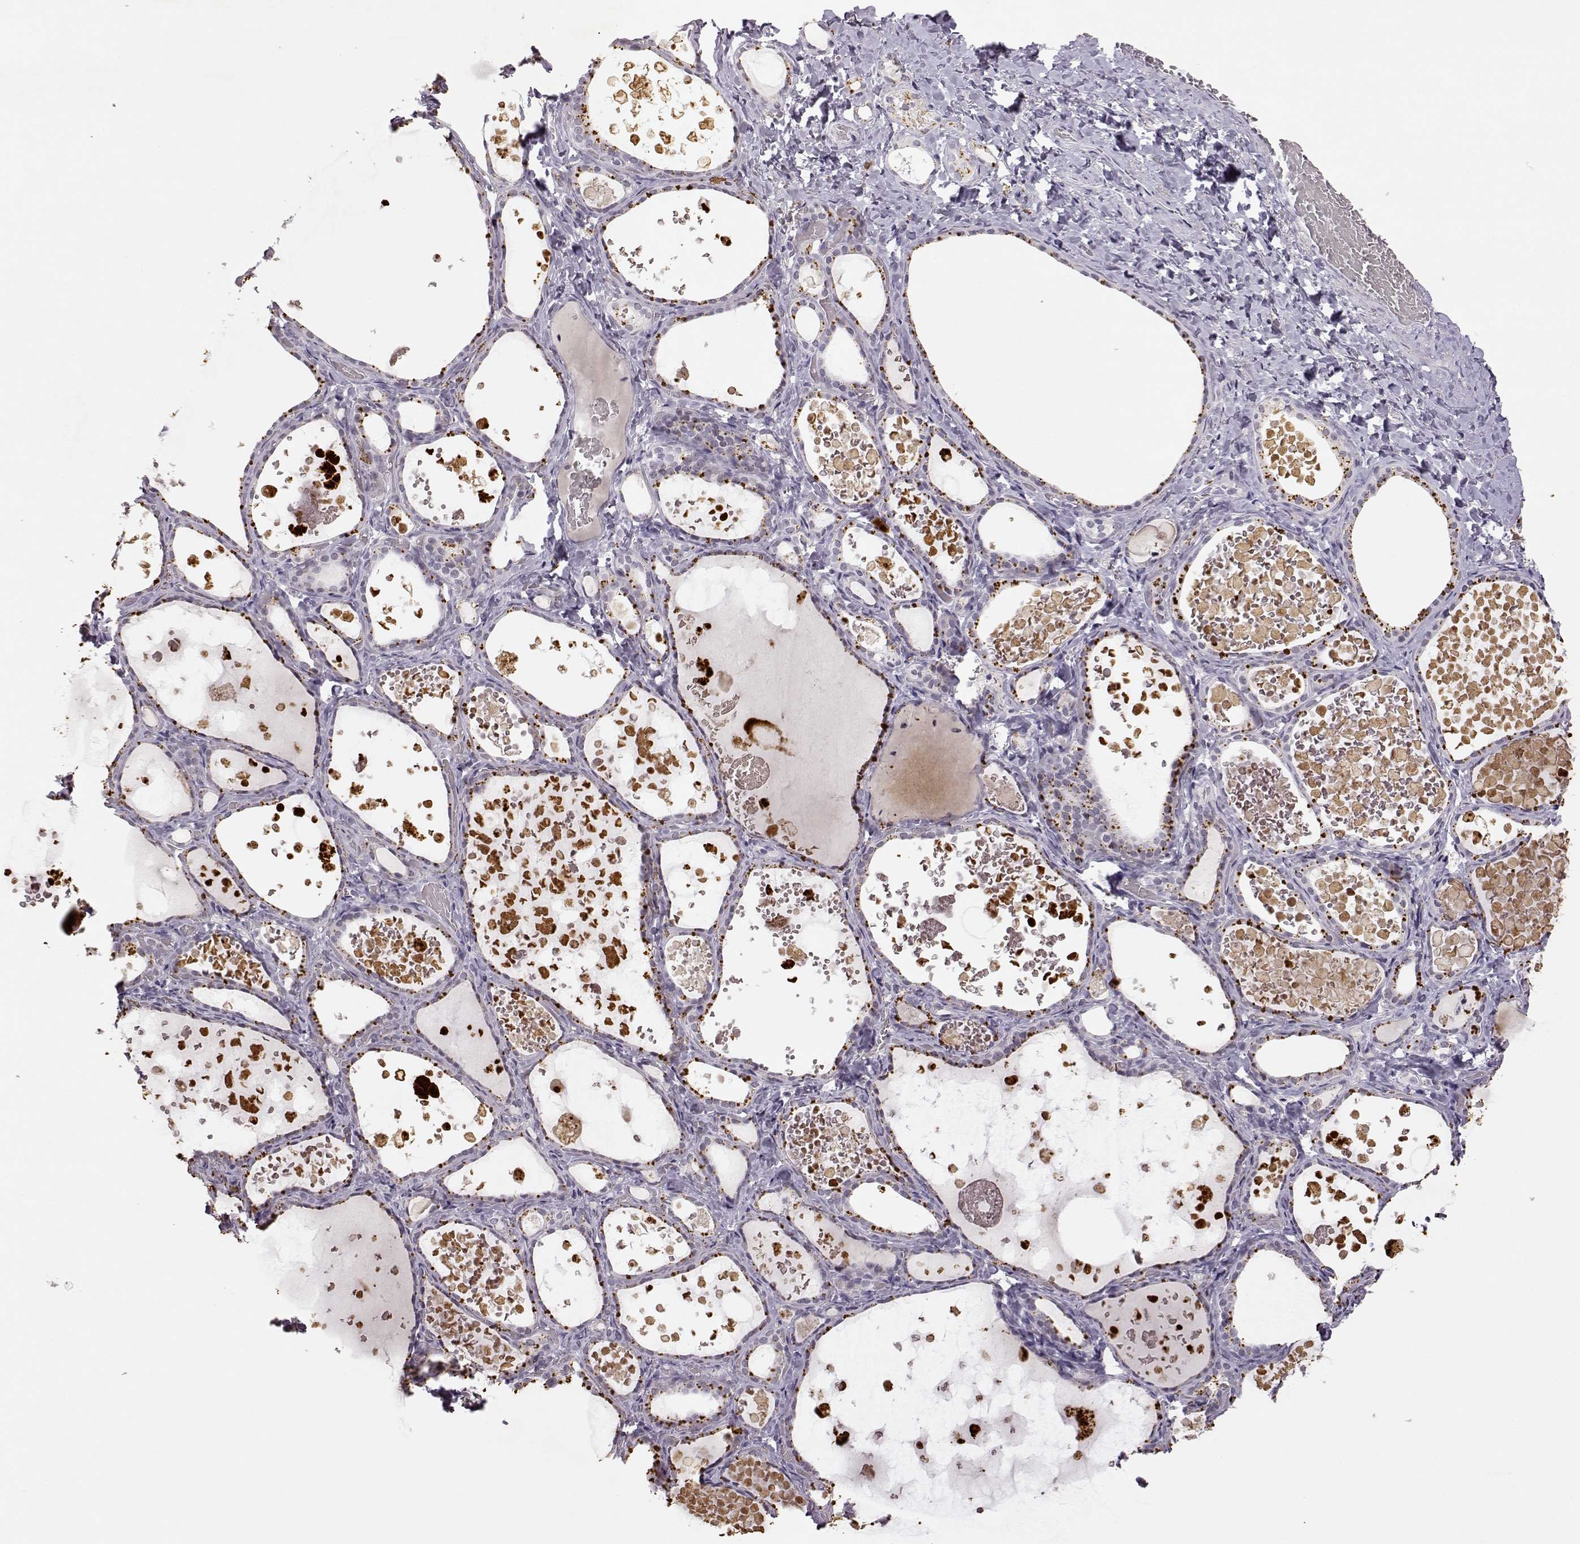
{"staining": {"intensity": "negative", "quantity": "none", "location": "none"}, "tissue": "thyroid gland", "cell_type": "Glandular cells", "image_type": "normal", "snomed": [{"axis": "morphology", "description": "Normal tissue, NOS"}, {"axis": "topography", "description": "Thyroid gland"}], "caption": "The histopathology image reveals no significant staining in glandular cells of thyroid gland.", "gene": "VGF", "patient": {"sex": "female", "age": 56}}